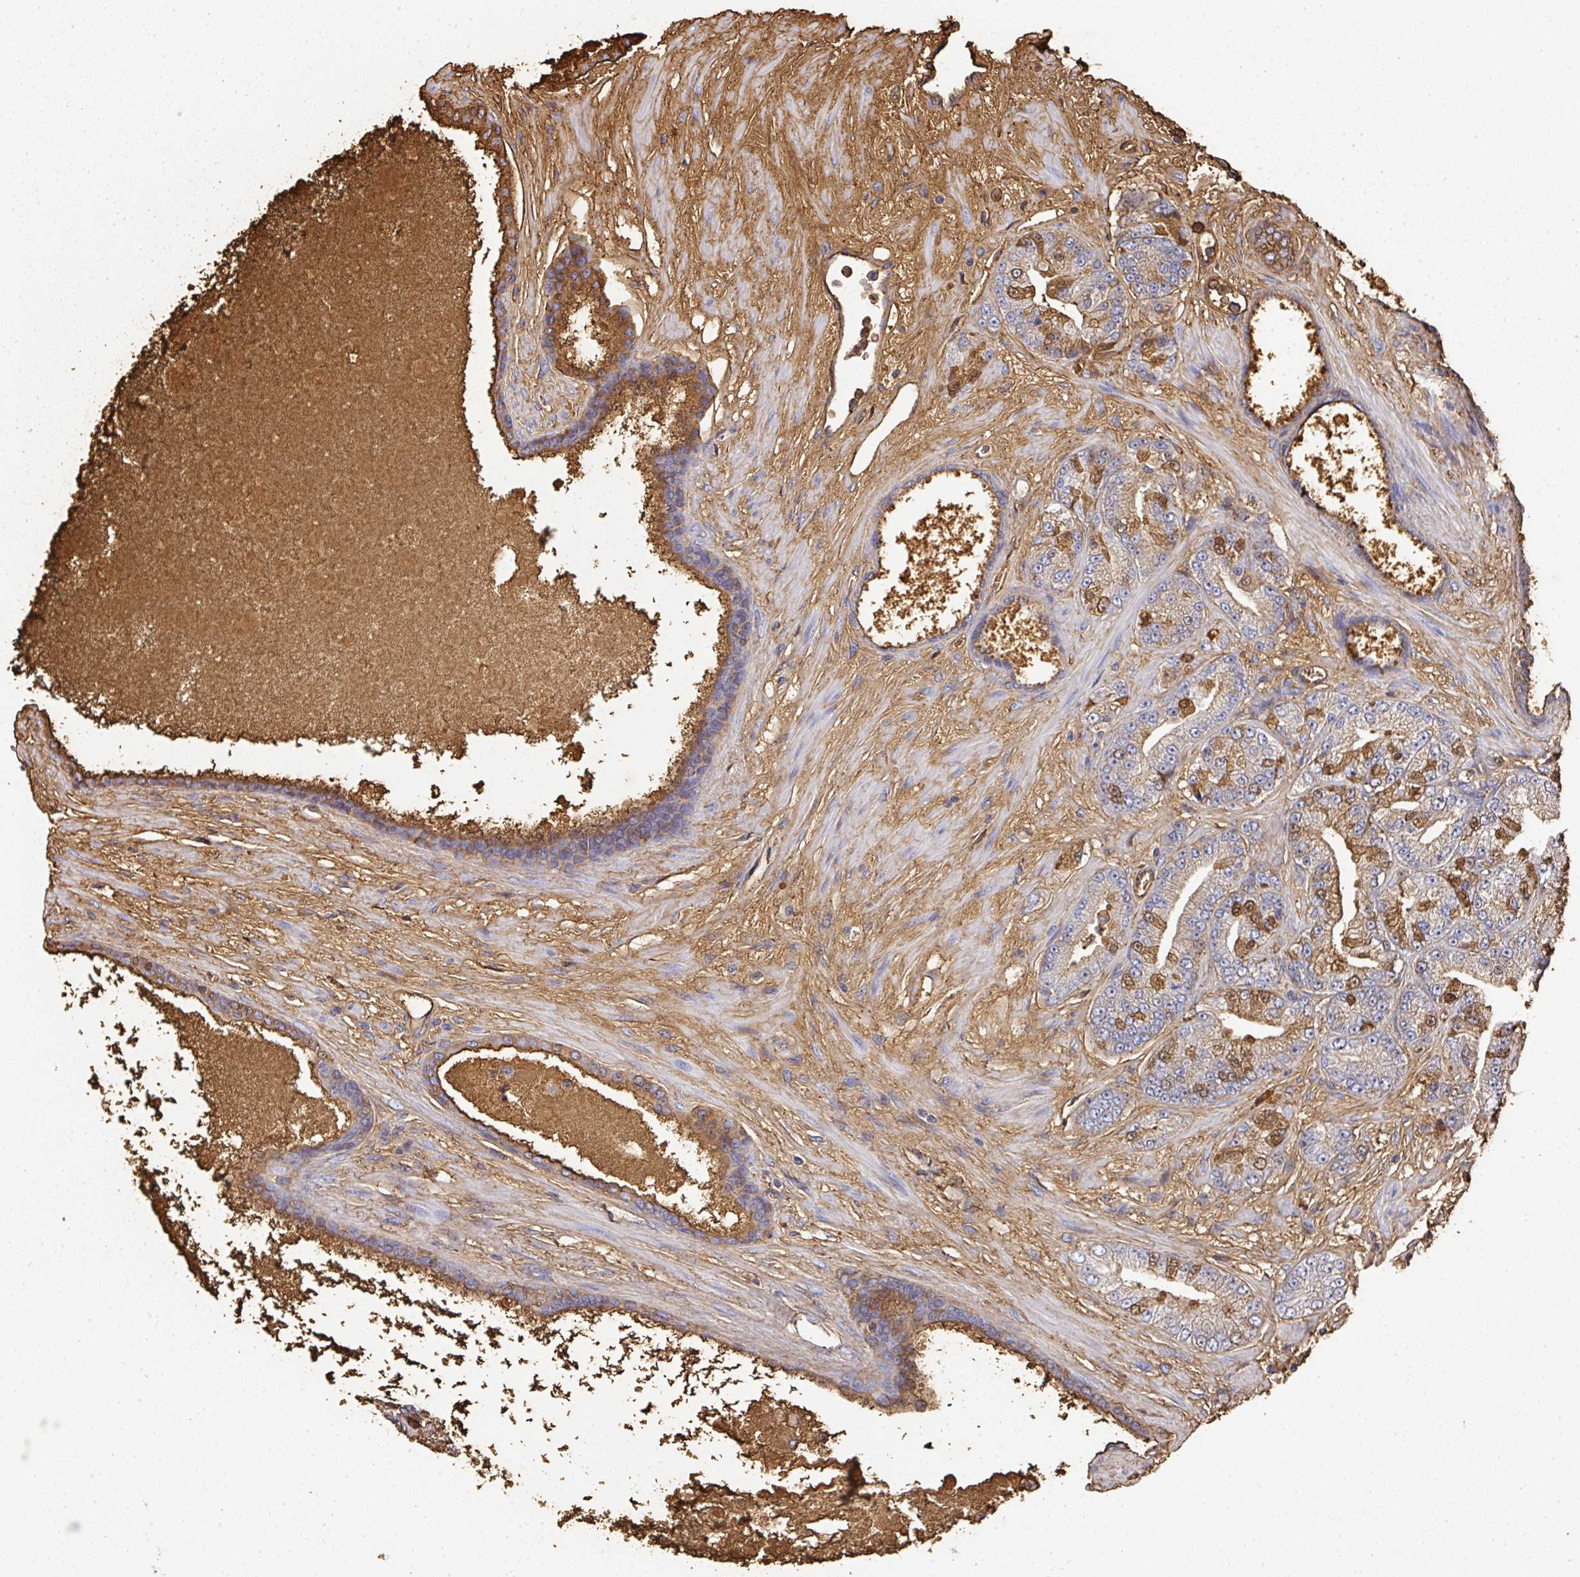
{"staining": {"intensity": "moderate", "quantity": "25%-75%", "location": "cytoplasmic/membranous,nuclear"}, "tissue": "prostate cancer", "cell_type": "Tumor cells", "image_type": "cancer", "snomed": [{"axis": "morphology", "description": "Adenocarcinoma, High grade"}, {"axis": "topography", "description": "Prostate"}], "caption": "Moderate cytoplasmic/membranous and nuclear expression is identified in about 25%-75% of tumor cells in adenocarcinoma (high-grade) (prostate).", "gene": "ALB", "patient": {"sex": "male", "age": 68}}